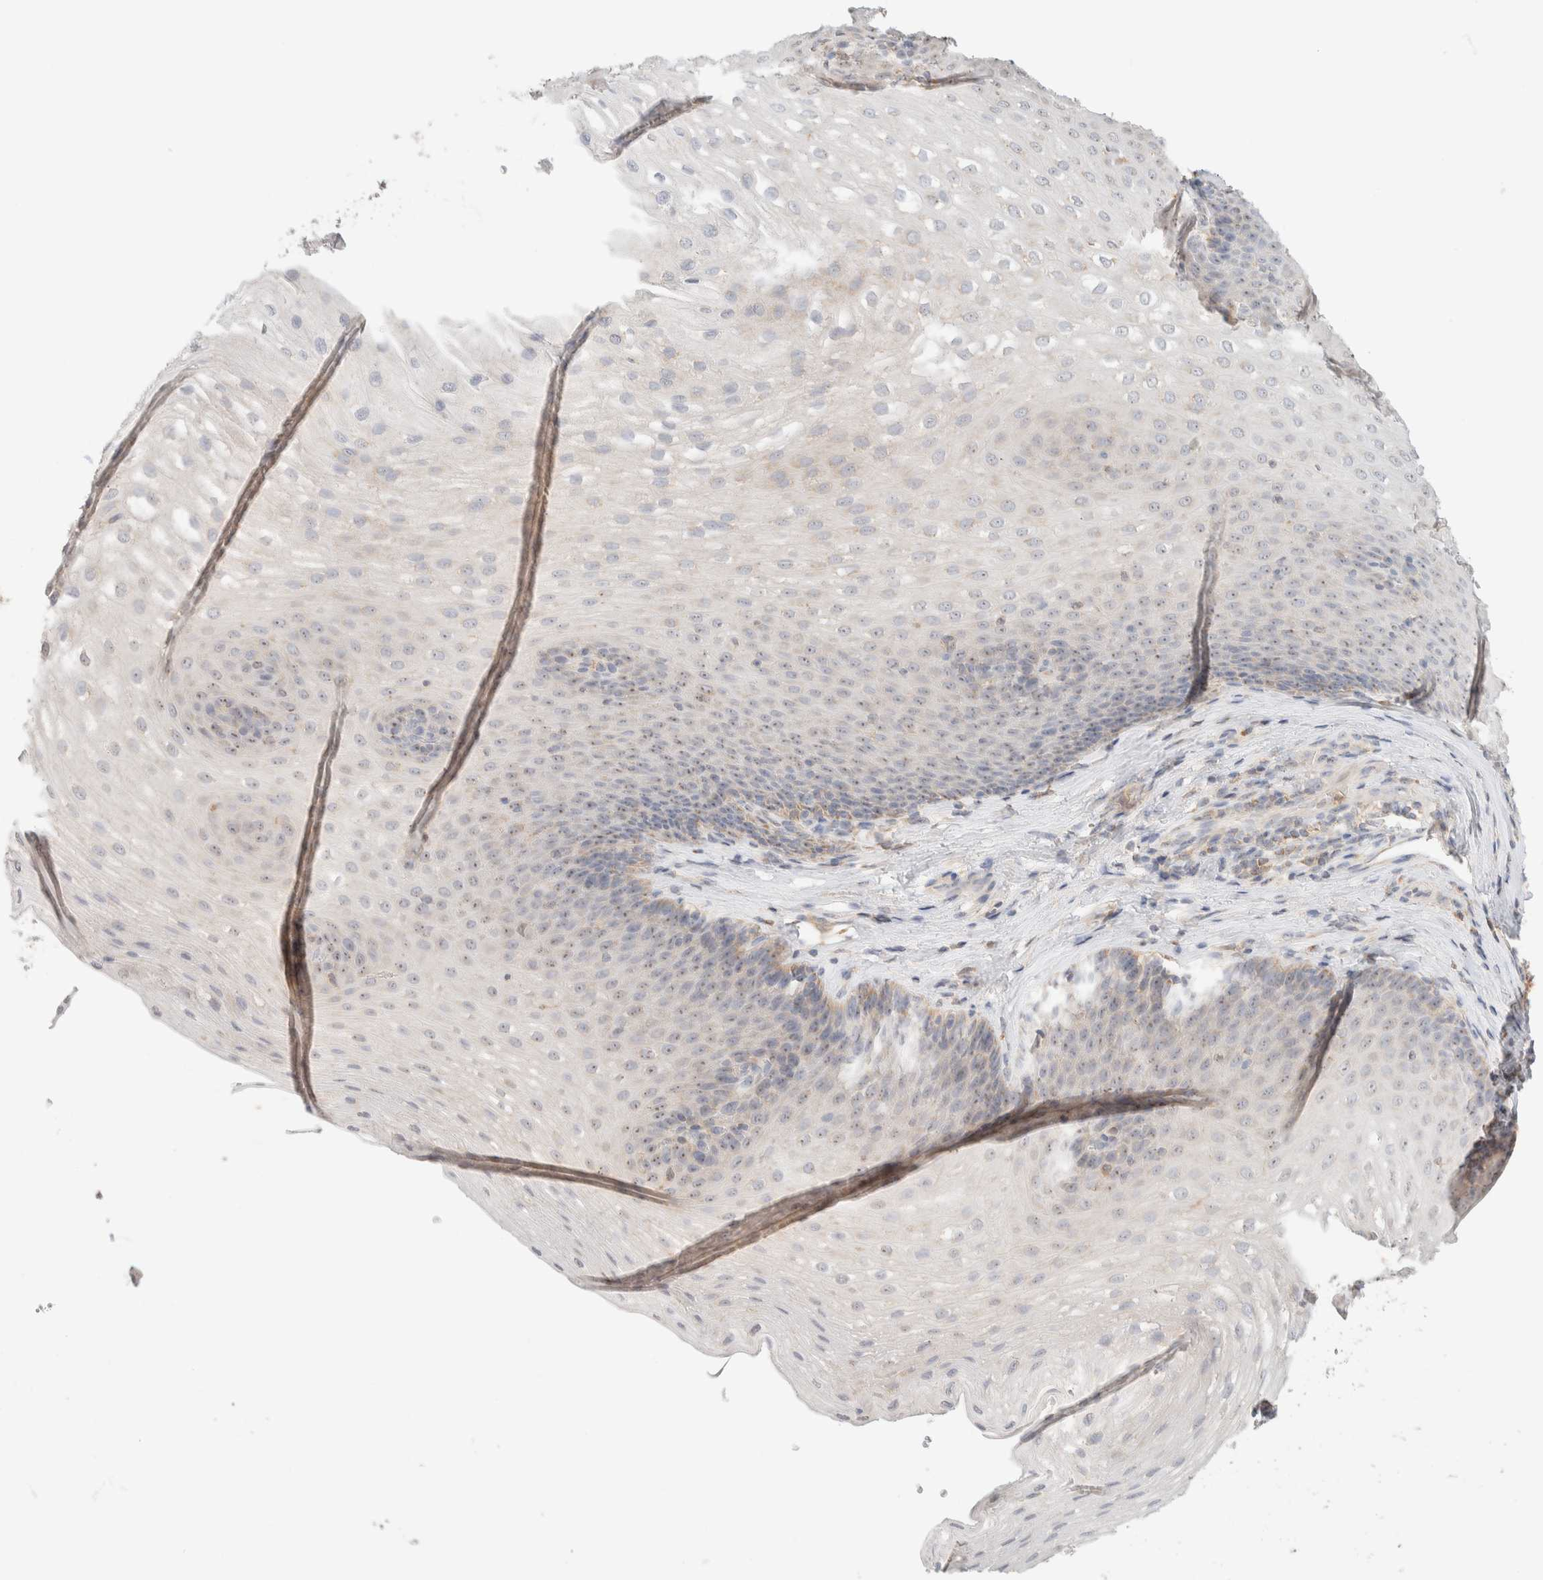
{"staining": {"intensity": "weak", "quantity": "<25%", "location": "cytoplasmic/membranous"}, "tissue": "esophagus", "cell_type": "Squamous epithelial cells", "image_type": "normal", "snomed": [{"axis": "morphology", "description": "Normal tissue, NOS"}, {"axis": "topography", "description": "Esophagus"}], "caption": "This is an immunohistochemistry (IHC) histopathology image of normal human esophagus. There is no staining in squamous epithelial cells.", "gene": "HDHD3", "patient": {"sex": "female", "age": 66}}